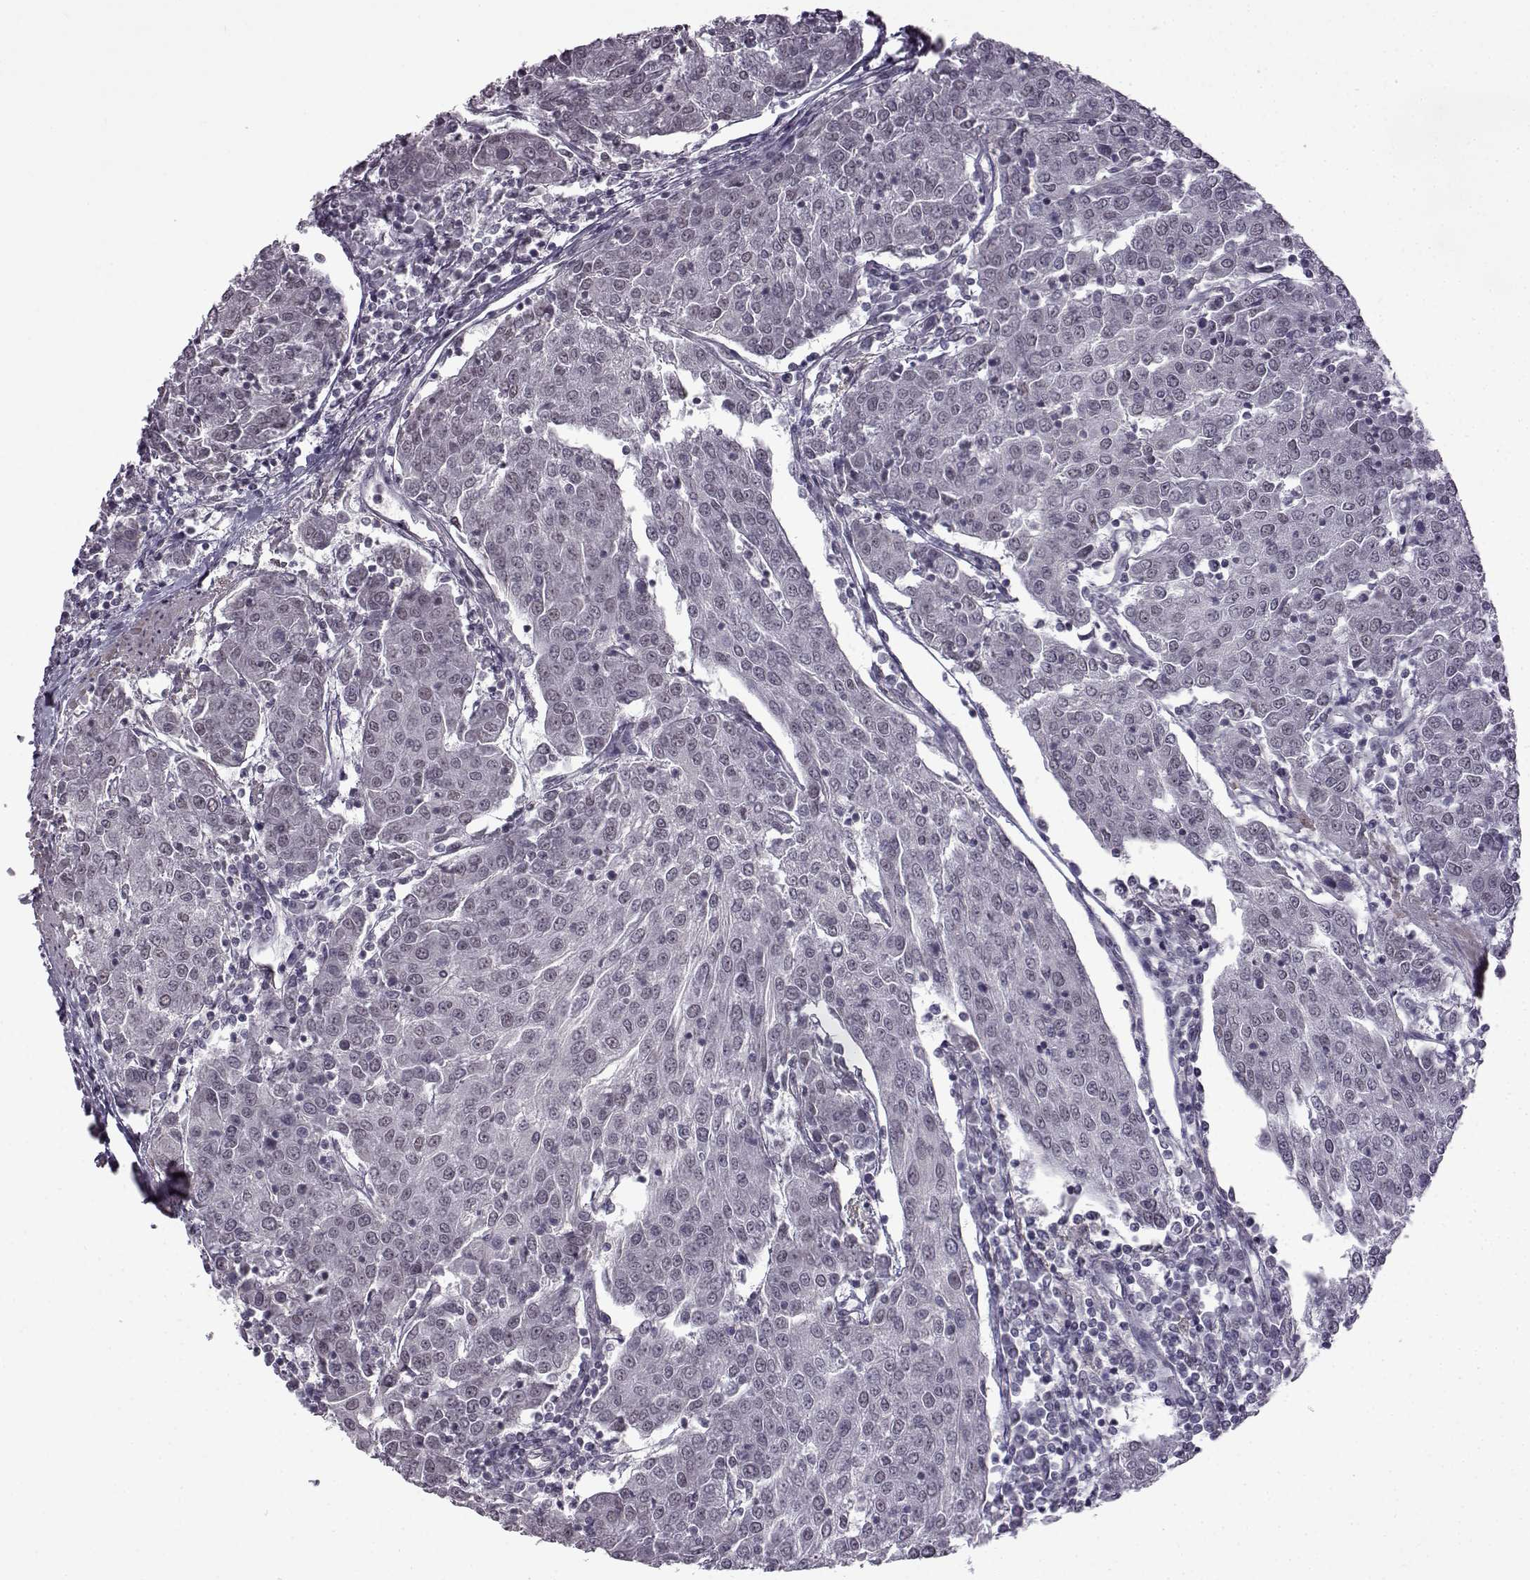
{"staining": {"intensity": "negative", "quantity": "none", "location": "none"}, "tissue": "urothelial cancer", "cell_type": "Tumor cells", "image_type": "cancer", "snomed": [{"axis": "morphology", "description": "Urothelial carcinoma, High grade"}, {"axis": "topography", "description": "Urinary bladder"}], "caption": "Tumor cells are negative for protein expression in human urothelial cancer.", "gene": "SYNPO2", "patient": {"sex": "female", "age": 85}}